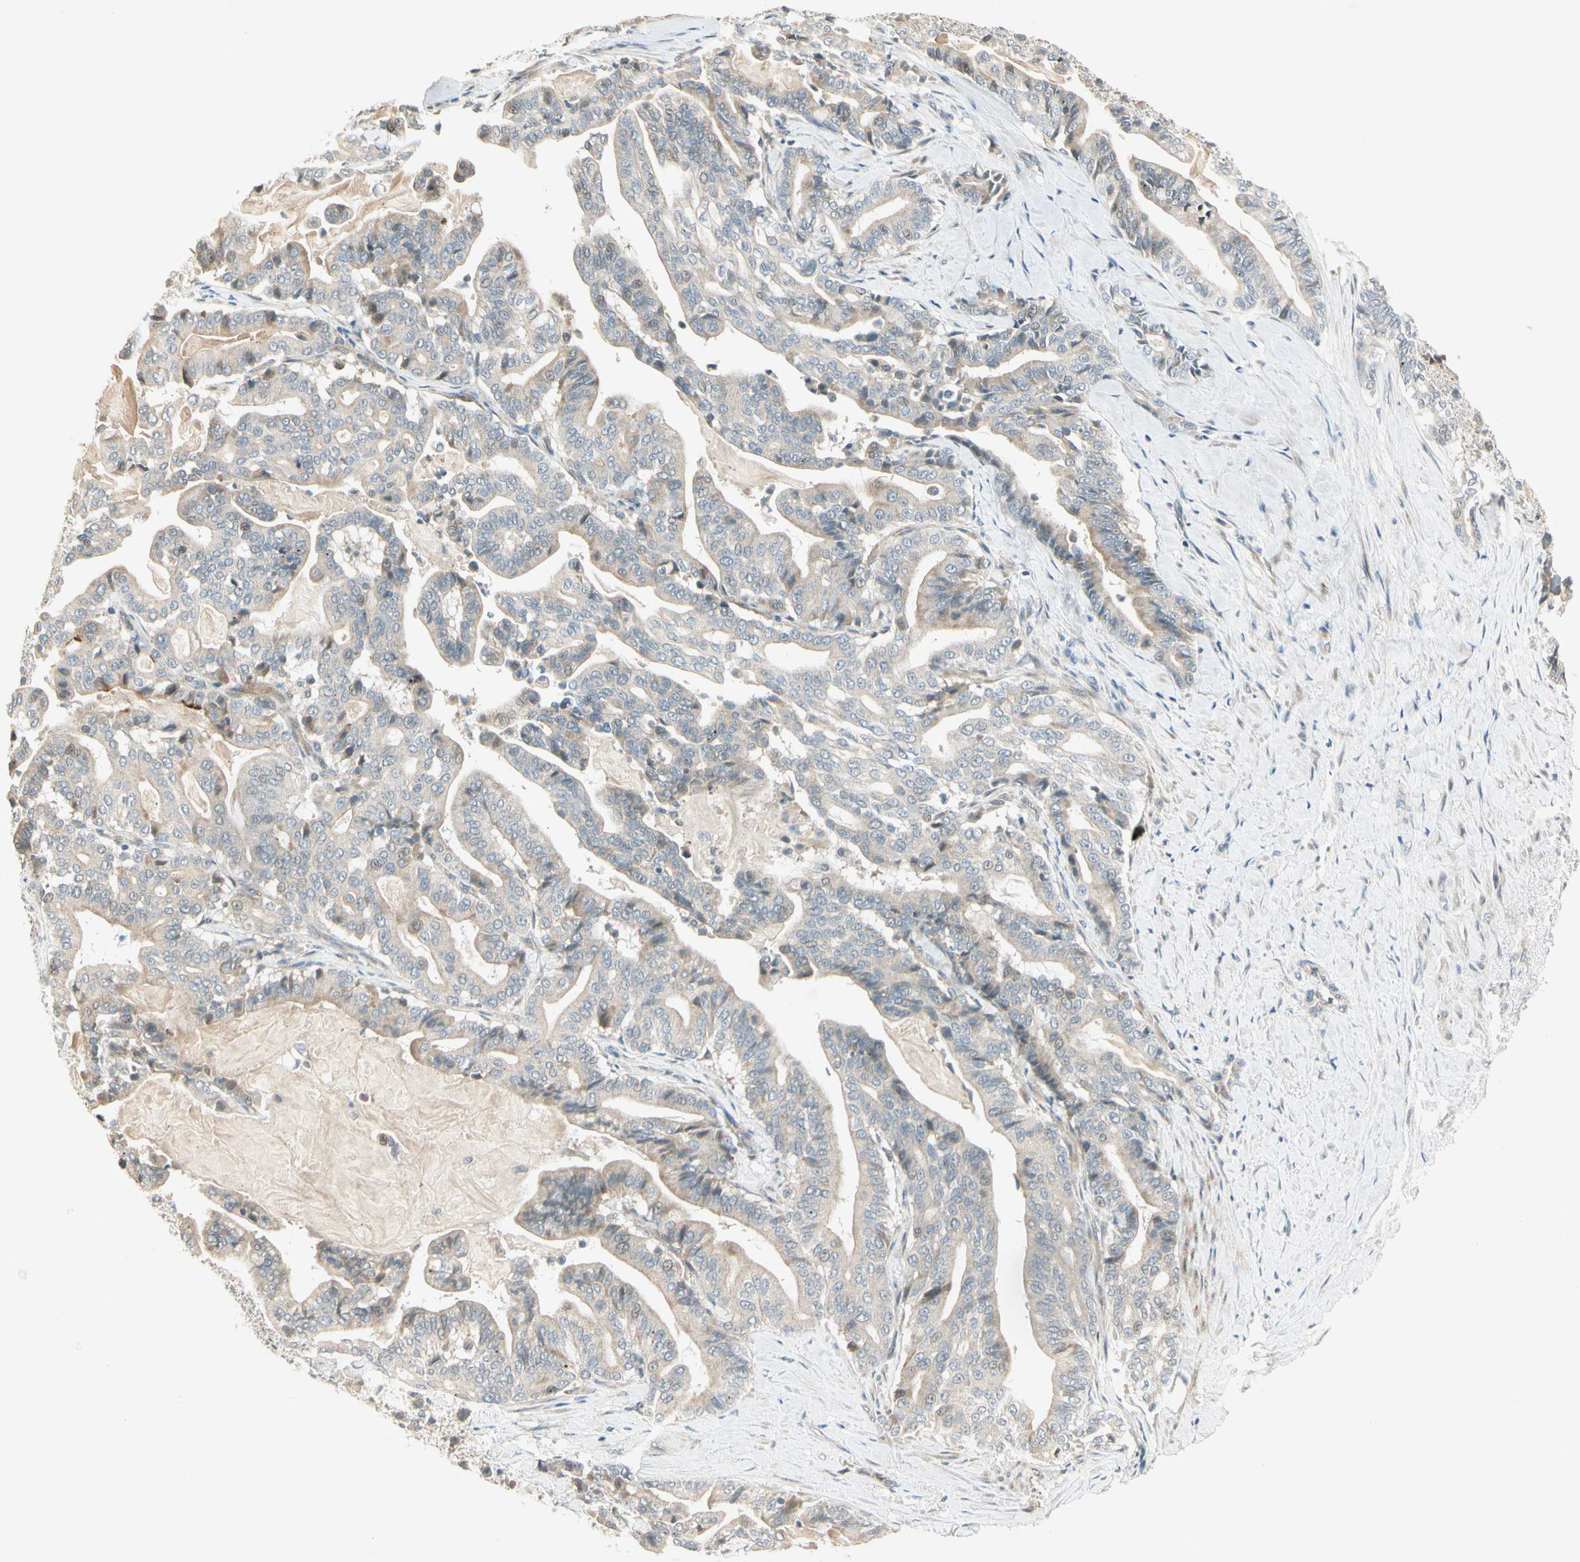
{"staining": {"intensity": "weak", "quantity": "25%-75%", "location": "cytoplasmic/membranous"}, "tissue": "pancreatic cancer", "cell_type": "Tumor cells", "image_type": "cancer", "snomed": [{"axis": "morphology", "description": "Adenocarcinoma, NOS"}, {"axis": "topography", "description": "Pancreas"}], "caption": "The micrograph exhibits immunohistochemical staining of pancreatic cancer (adenocarcinoma). There is weak cytoplasmic/membranous staining is seen in about 25%-75% of tumor cells. (Stains: DAB in brown, nuclei in blue, Microscopy: brightfield microscopy at high magnification).", "gene": "PCDHB15", "patient": {"sex": "male", "age": 63}}